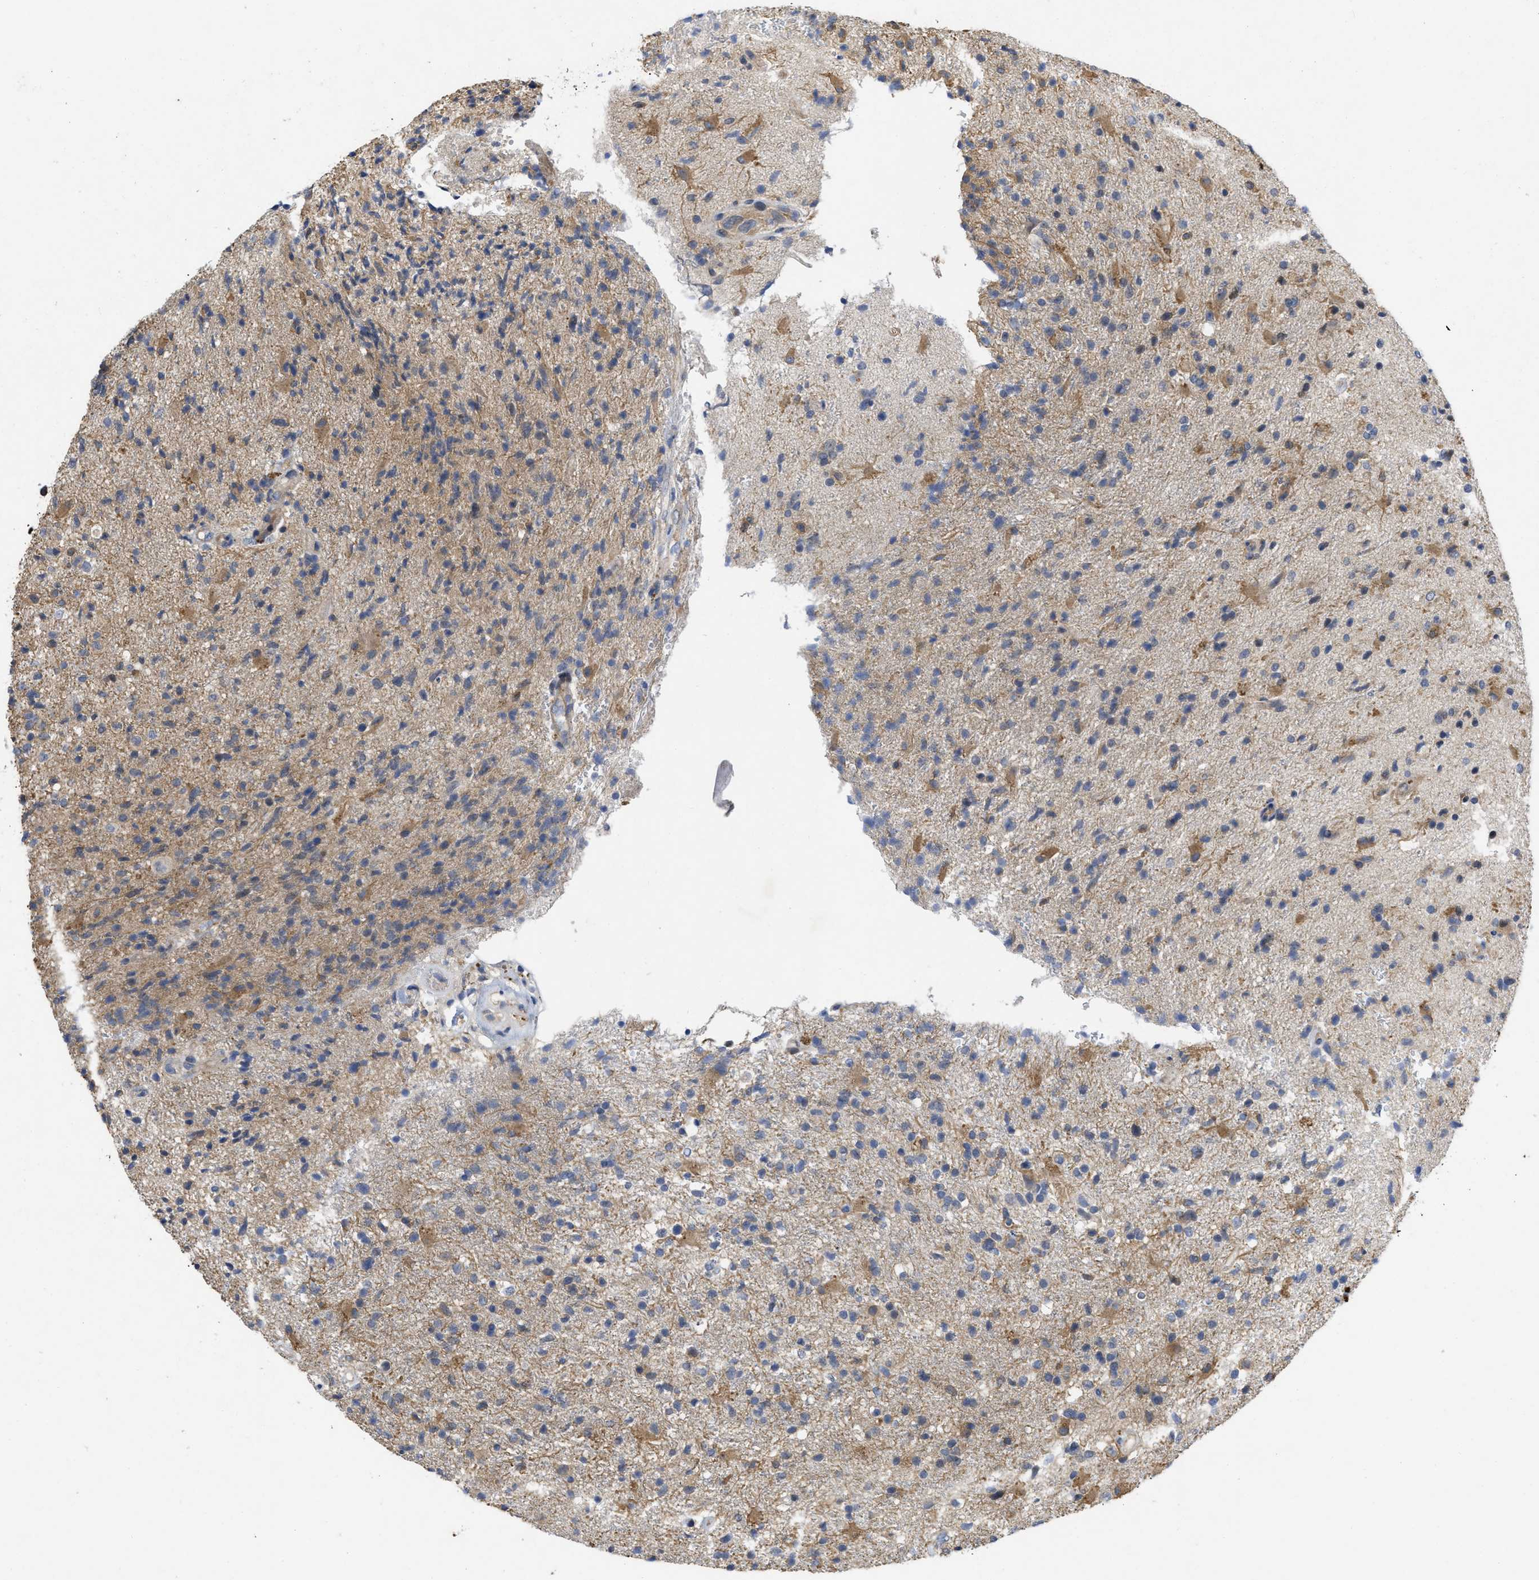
{"staining": {"intensity": "moderate", "quantity": "25%-75%", "location": "cytoplasmic/membranous"}, "tissue": "glioma", "cell_type": "Tumor cells", "image_type": "cancer", "snomed": [{"axis": "morphology", "description": "Glioma, malignant, High grade"}, {"axis": "topography", "description": "Brain"}], "caption": "Glioma tissue reveals moderate cytoplasmic/membranous positivity in about 25%-75% of tumor cells, visualized by immunohistochemistry.", "gene": "ARHGEF26", "patient": {"sex": "male", "age": 72}}